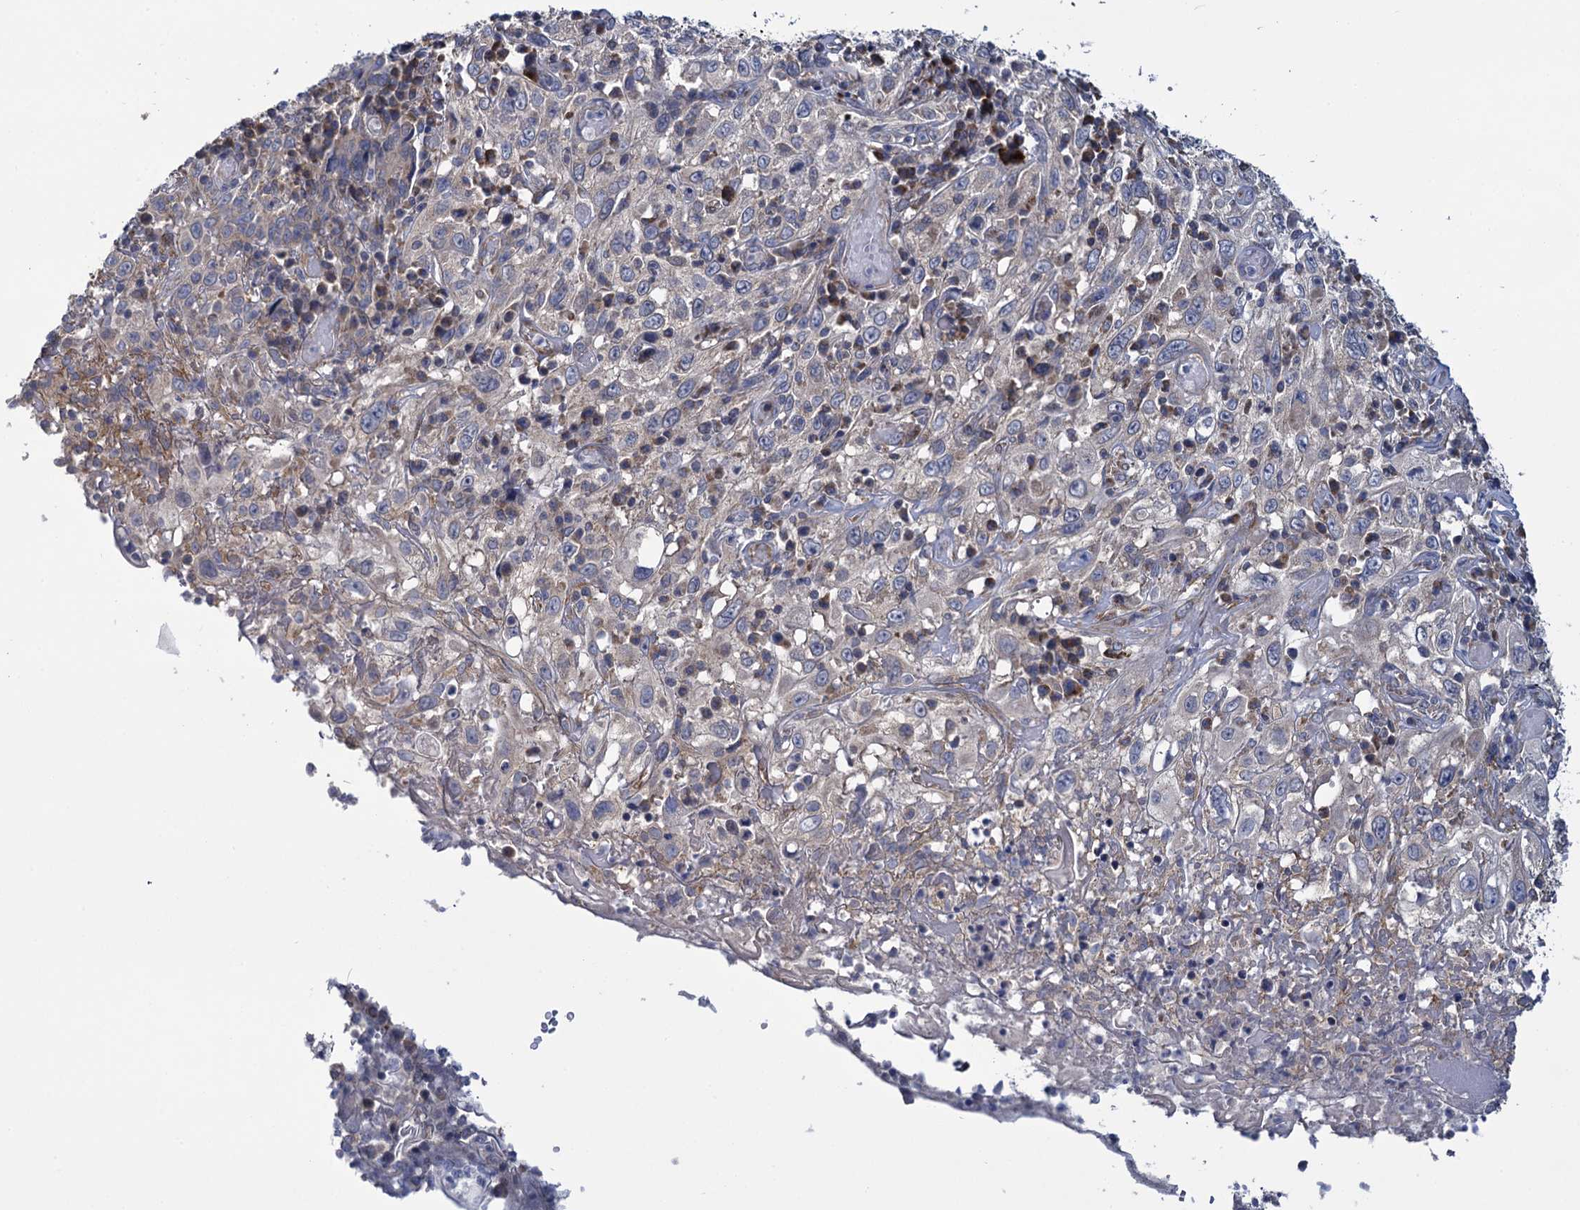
{"staining": {"intensity": "weak", "quantity": ">75%", "location": "cytoplasmic/membranous"}, "tissue": "cervical cancer", "cell_type": "Tumor cells", "image_type": "cancer", "snomed": [{"axis": "morphology", "description": "Squamous cell carcinoma, NOS"}, {"axis": "topography", "description": "Cervix"}], "caption": "Protein positivity by IHC displays weak cytoplasmic/membranous expression in approximately >75% of tumor cells in cervical cancer.", "gene": "GSTM2", "patient": {"sex": "female", "age": 46}}